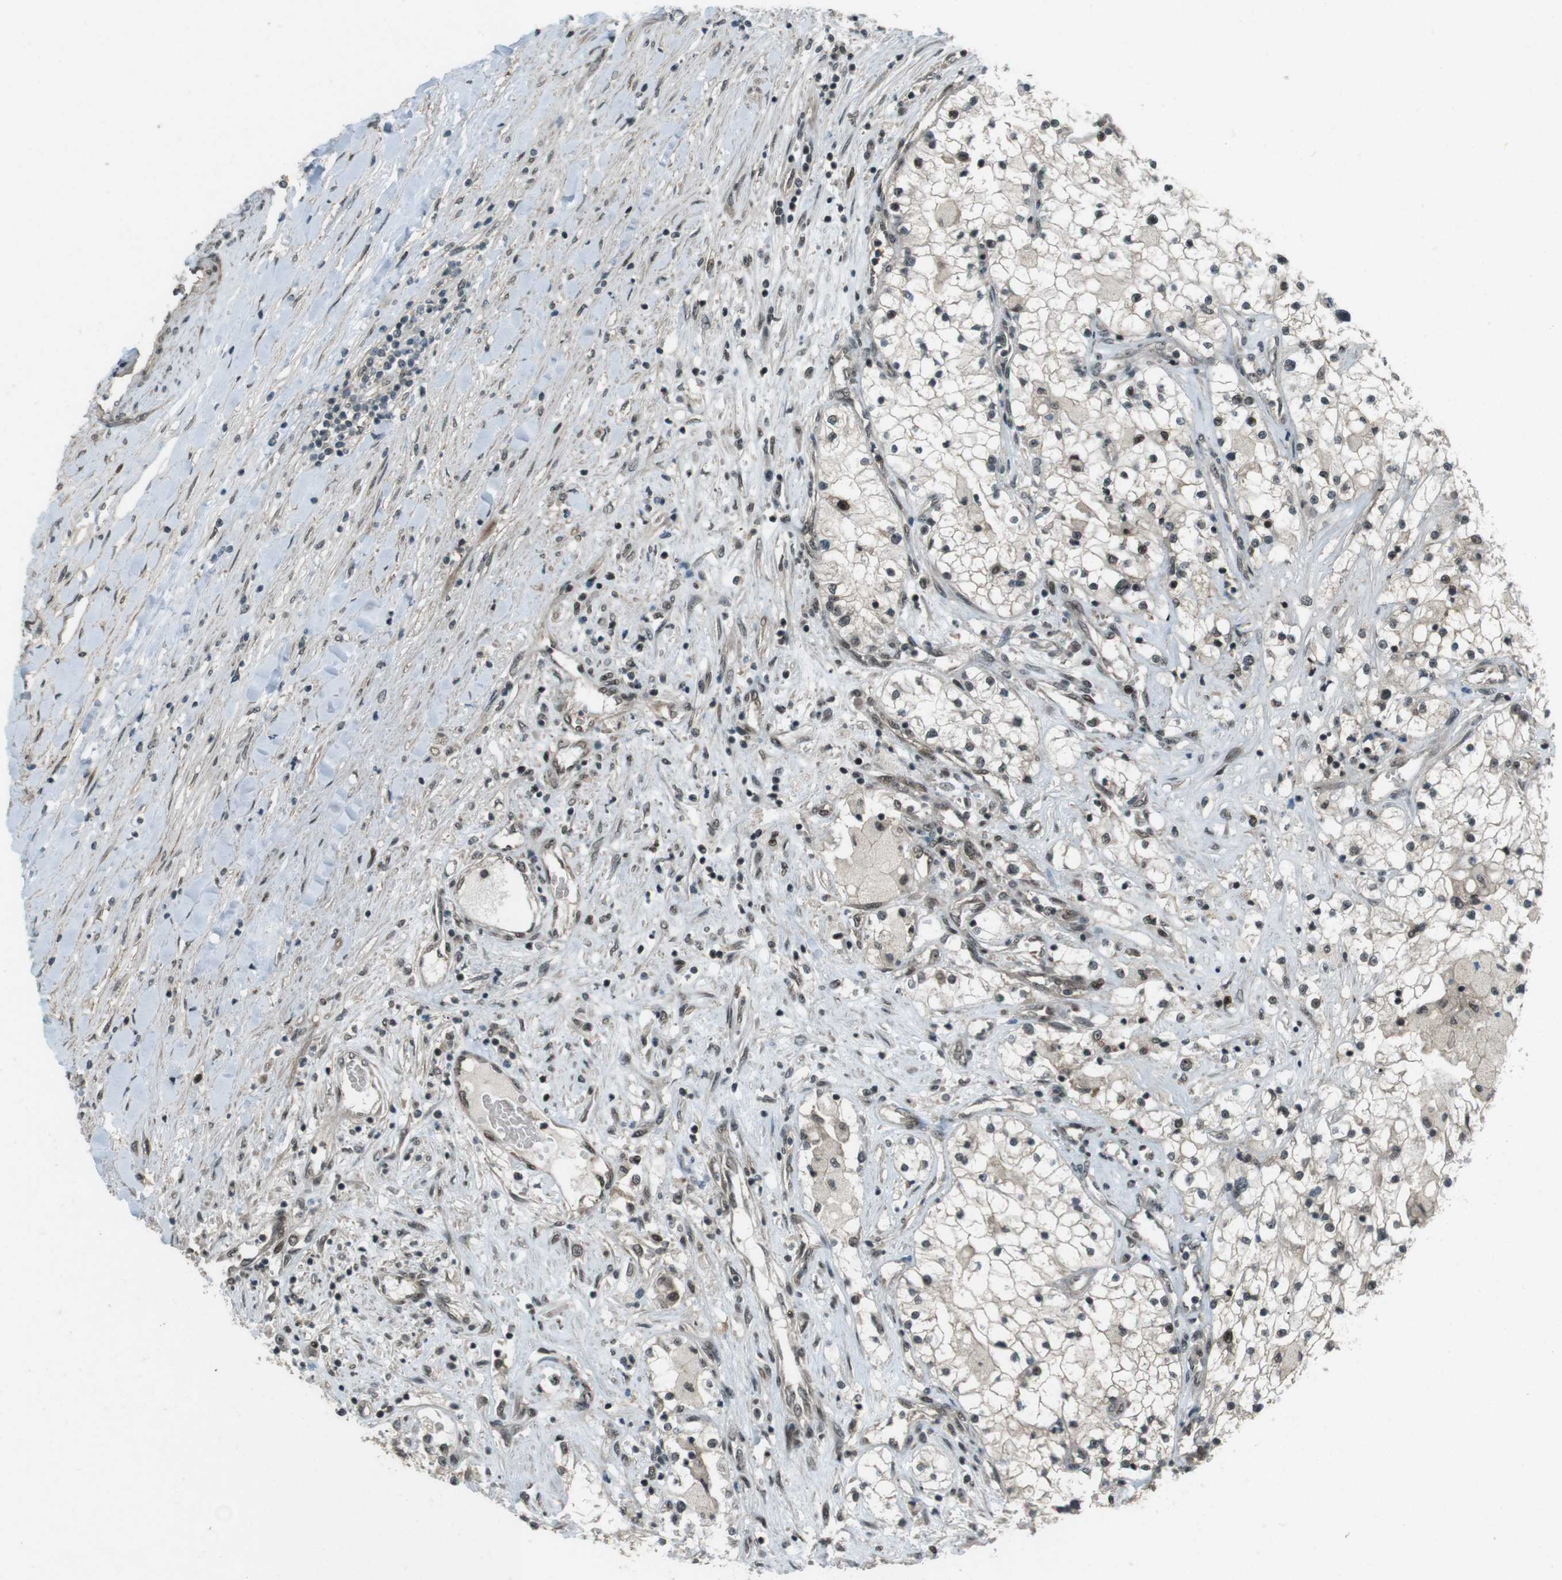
{"staining": {"intensity": "weak", "quantity": "25%-75%", "location": "cytoplasmic/membranous"}, "tissue": "renal cancer", "cell_type": "Tumor cells", "image_type": "cancer", "snomed": [{"axis": "morphology", "description": "Adenocarcinoma, NOS"}, {"axis": "topography", "description": "Kidney"}], "caption": "High-power microscopy captured an immunohistochemistry image of renal cancer (adenocarcinoma), revealing weak cytoplasmic/membranous staining in approximately 25%-75% of tumor cells.", "gene": "SLITRK5", "patient": {"sex": "male", "age": 68}}